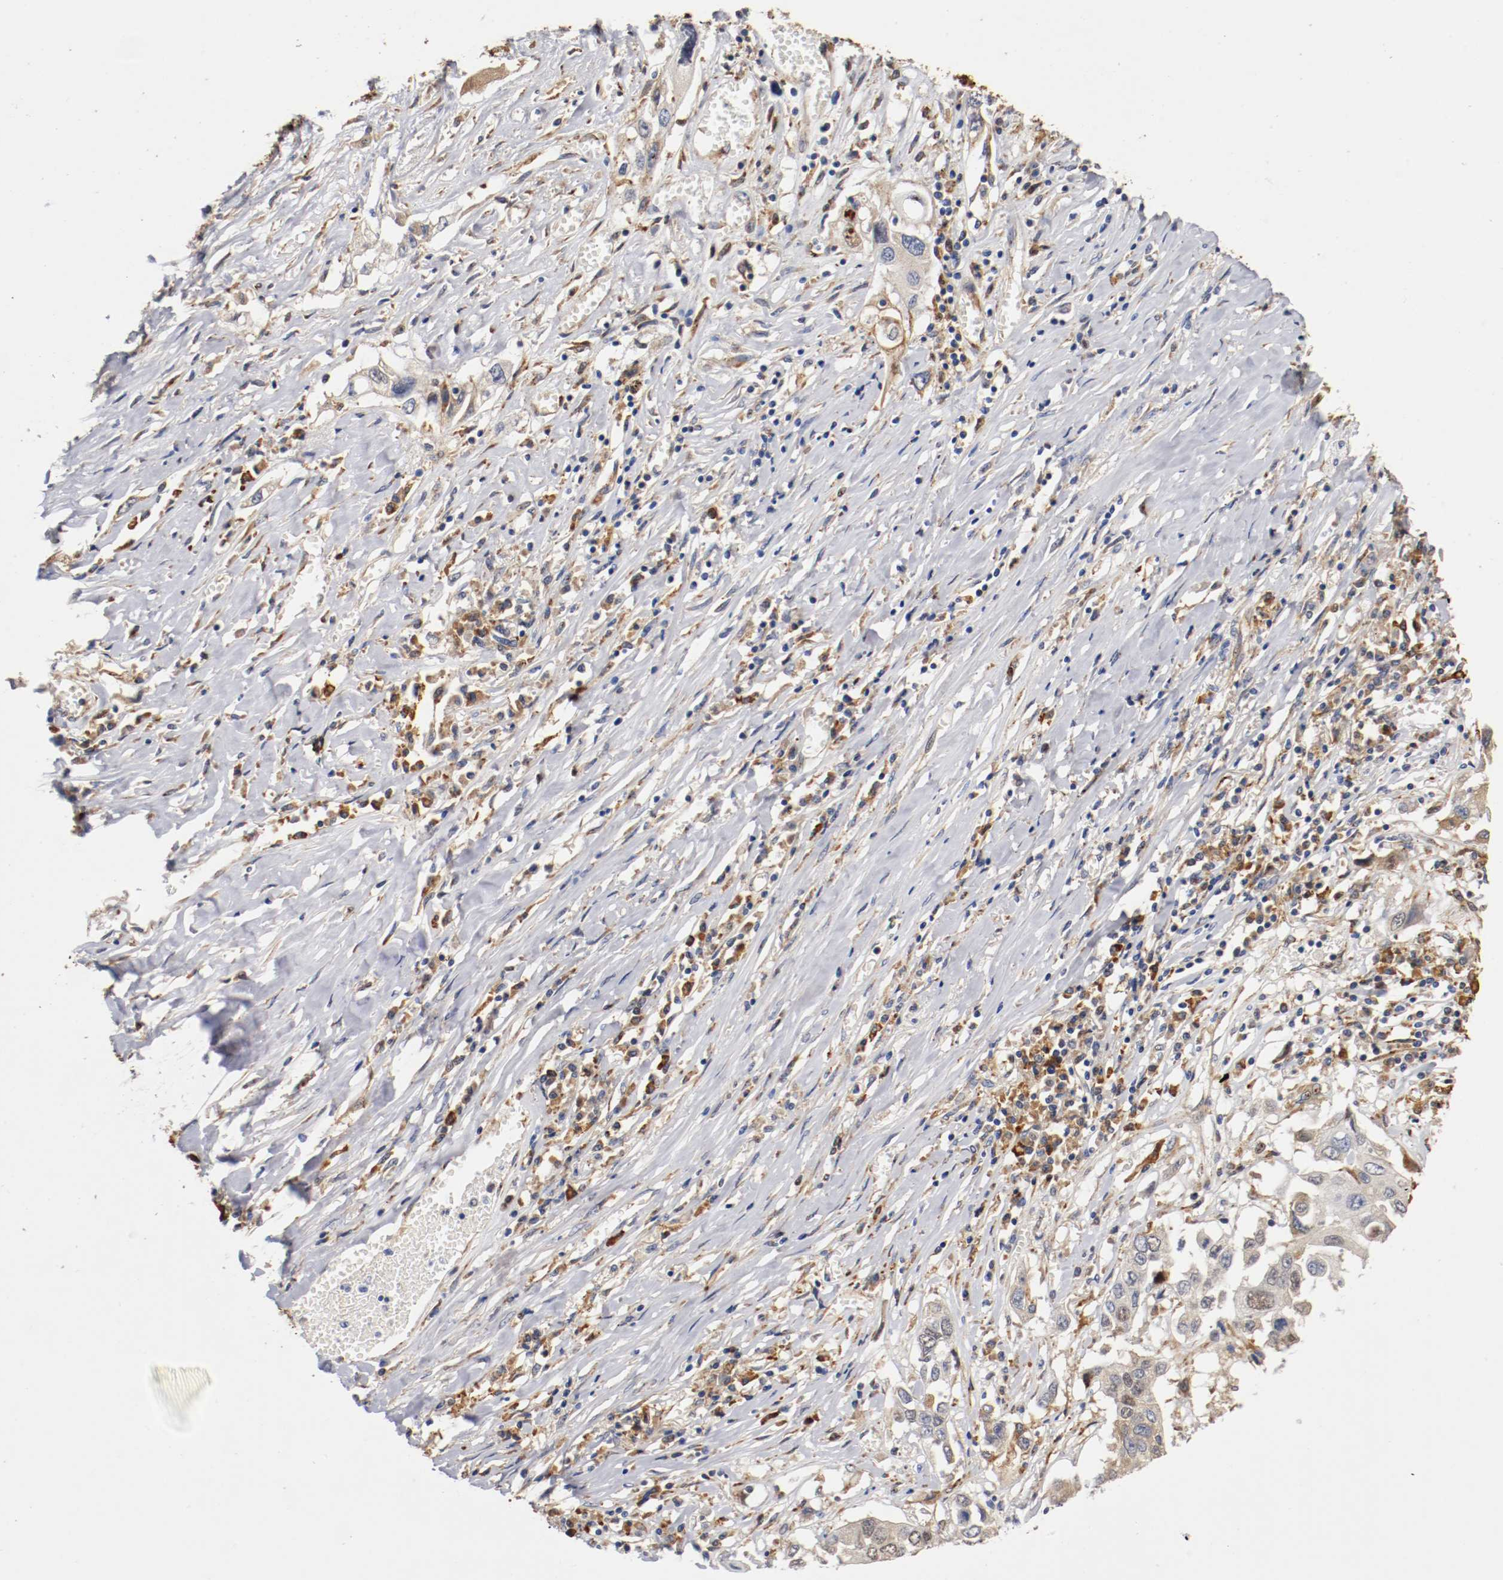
{"staining": {"intensity": "weak", "quantity": ">75%", "location": "cytoplasmic/membranous"}, "tissue": "lung cancer", "cell_type": "Tumor cells", "image_type": "cancer", "snomed": [{"axis": "morphology", "description": "Squamous cell carcinoma, NOS"}, {"axis": "topography", "description": "Lung"}], "caption": "Protein expression analysis of lung cancer (squamous cell carcinoma) exhibits weak cytoplasmic/membranous staining in approximately >75% of tumor cells.", "gene": "TNFSF13", "patient": {"sex": "male", "age": 71}}